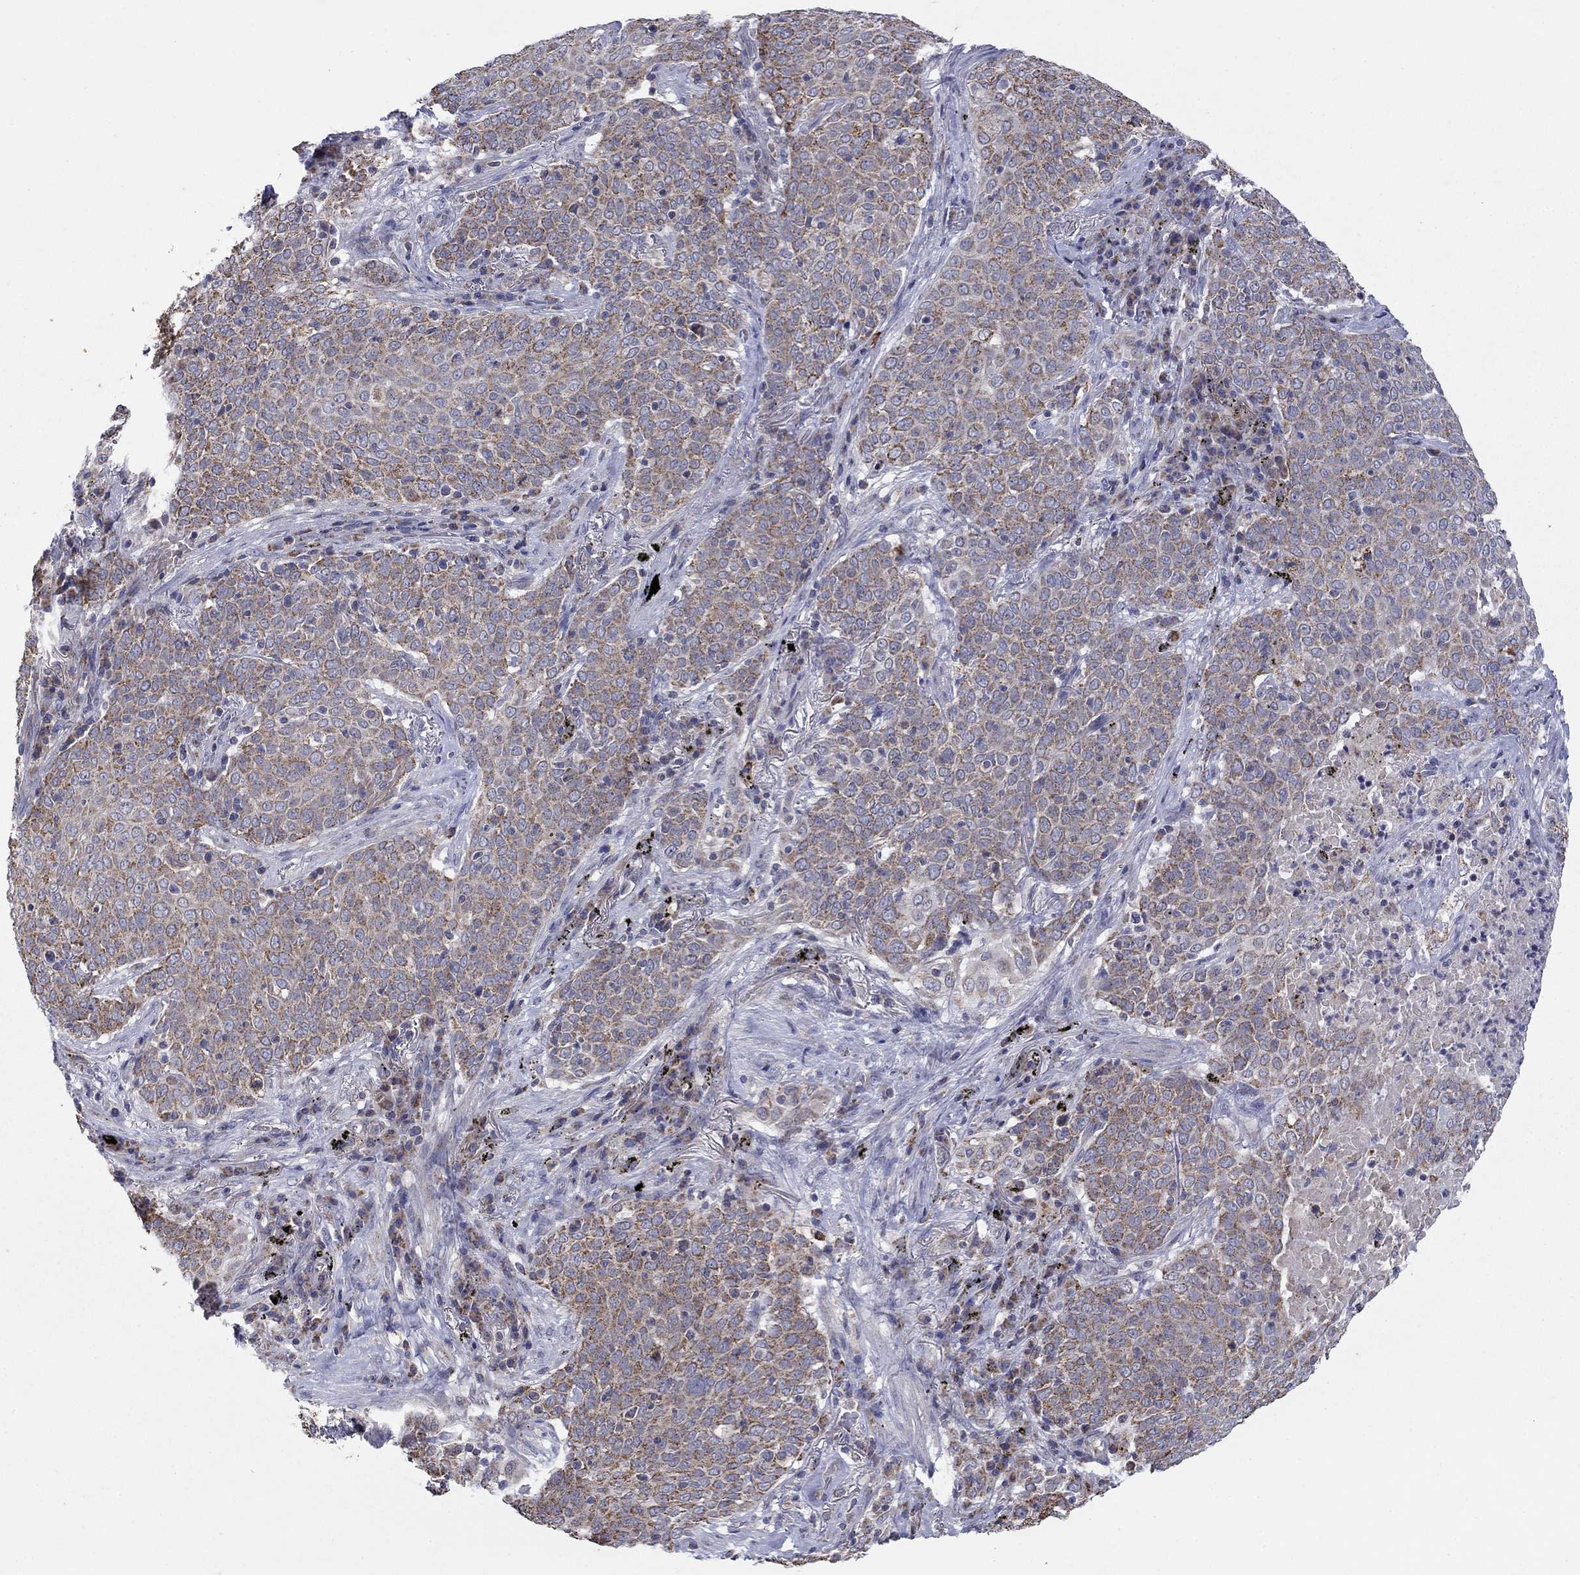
{"staining": {"intensity": "strong", "quantity": "25%-75%", "location": "cytoplasmic/membranous"}, "tissue": "lung cancer", "cell_type": "Tumor cells", "image_type": "cancer", "snomed": [{"axis": "morphology", "description": "Squamous cell carcinoma, NOS"}, {"axis": "topography", "description": "Lung"}], "caption": "The image exhibits a brown stain indicating the presence of a protein in the cytoplasmic/membranous of tumor cells in lung squamous cell carcinoma.", "gene": "HPS5", "patient": {"sex": "male", "age": 82}}